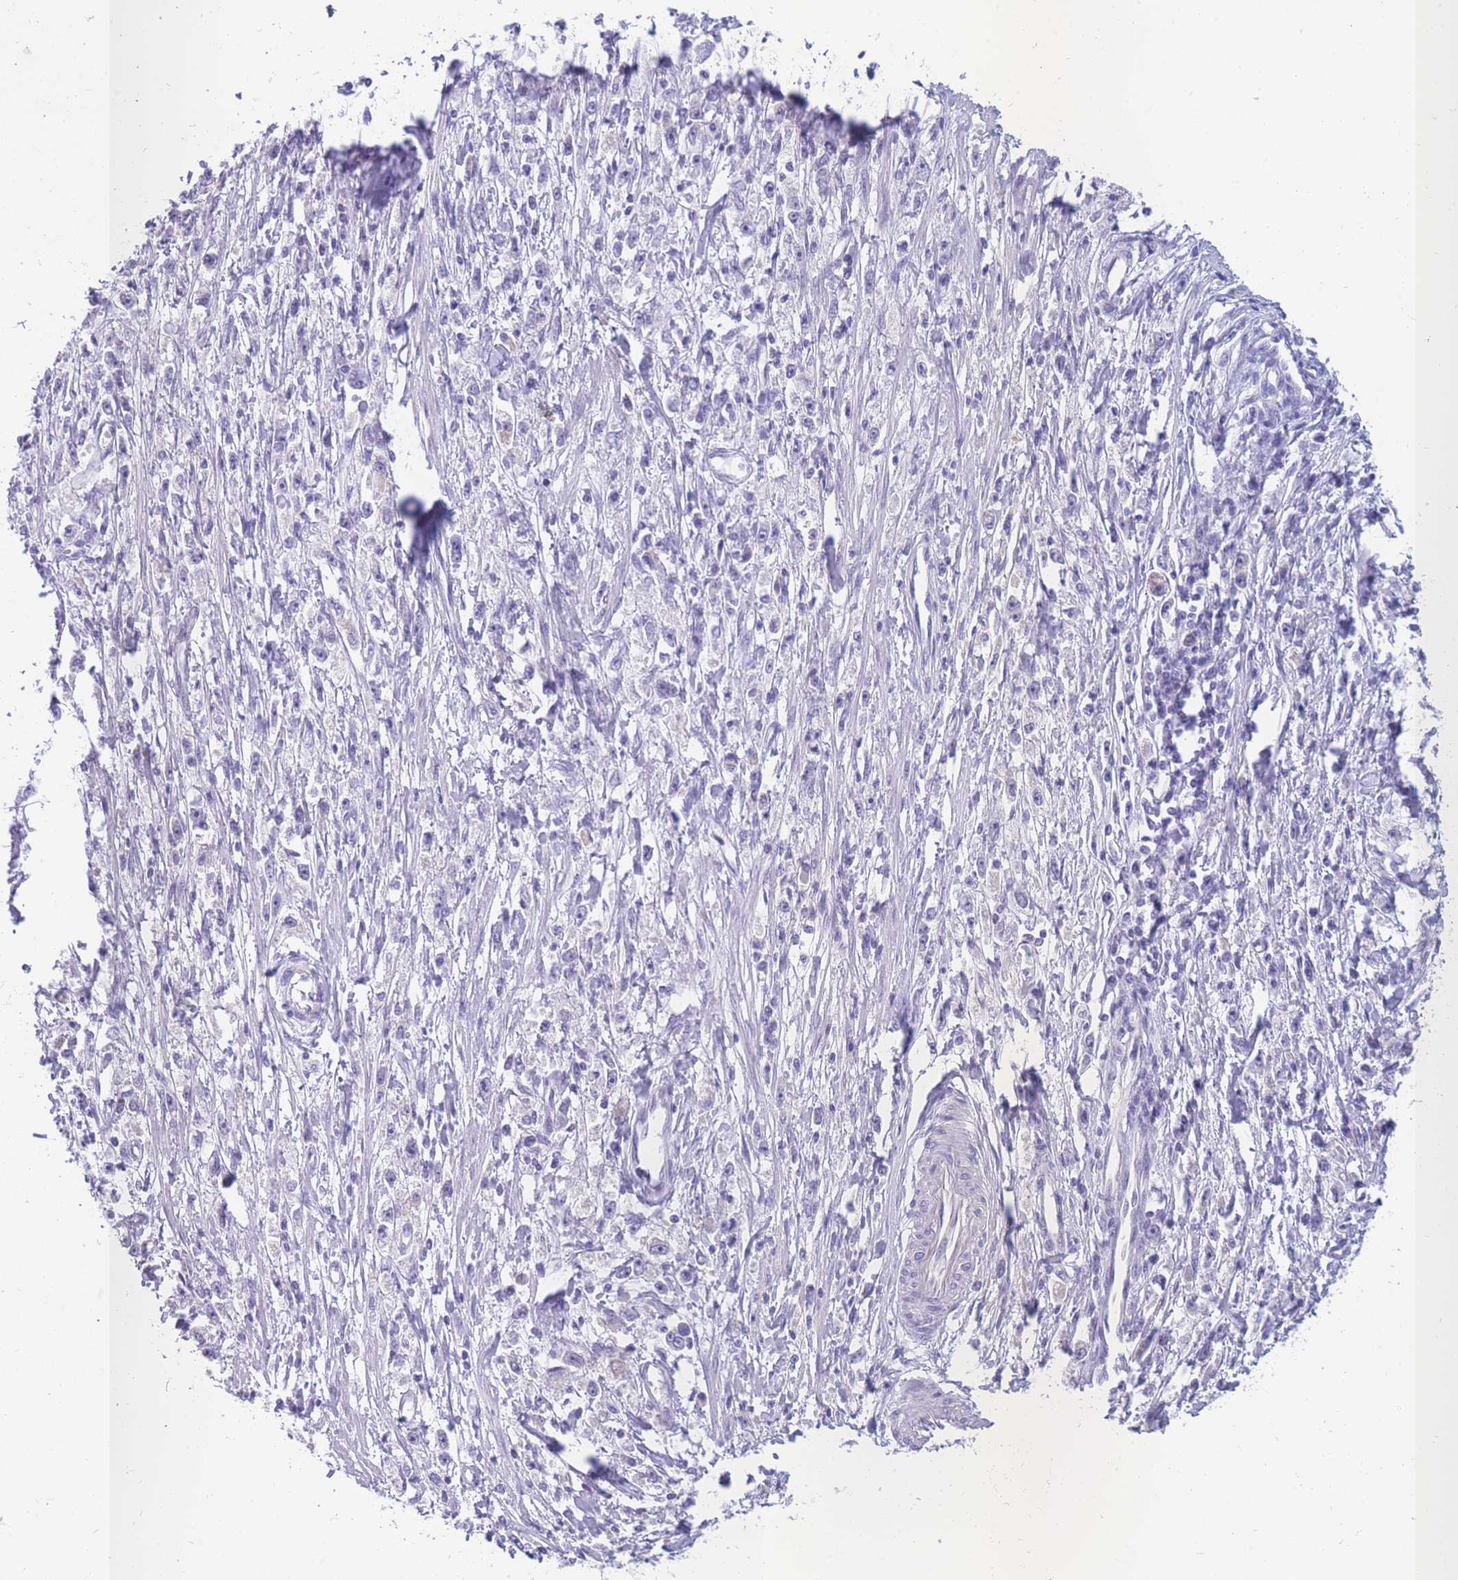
{"staining": {"intensity": "negative", "quantity": "none", "location": "none"}, "tissue": "stomach cancer", "cell_type": "Tumor cells", "image_type": "cancer", "snomed": [{"axis": "morphology", "description": "Adenocarcinoma, NOS"}, {"axis": "topography", "description": "Stomach"}], "caption": "Tumor cells are negative for brown protein staining in stomach cancer (adenocarcinoma). (Immunohistochemistry (ihc), brightfield microscopy, high magnification).", "gene": "DDX49", "patient": {"sex": "female", "age": 59}}